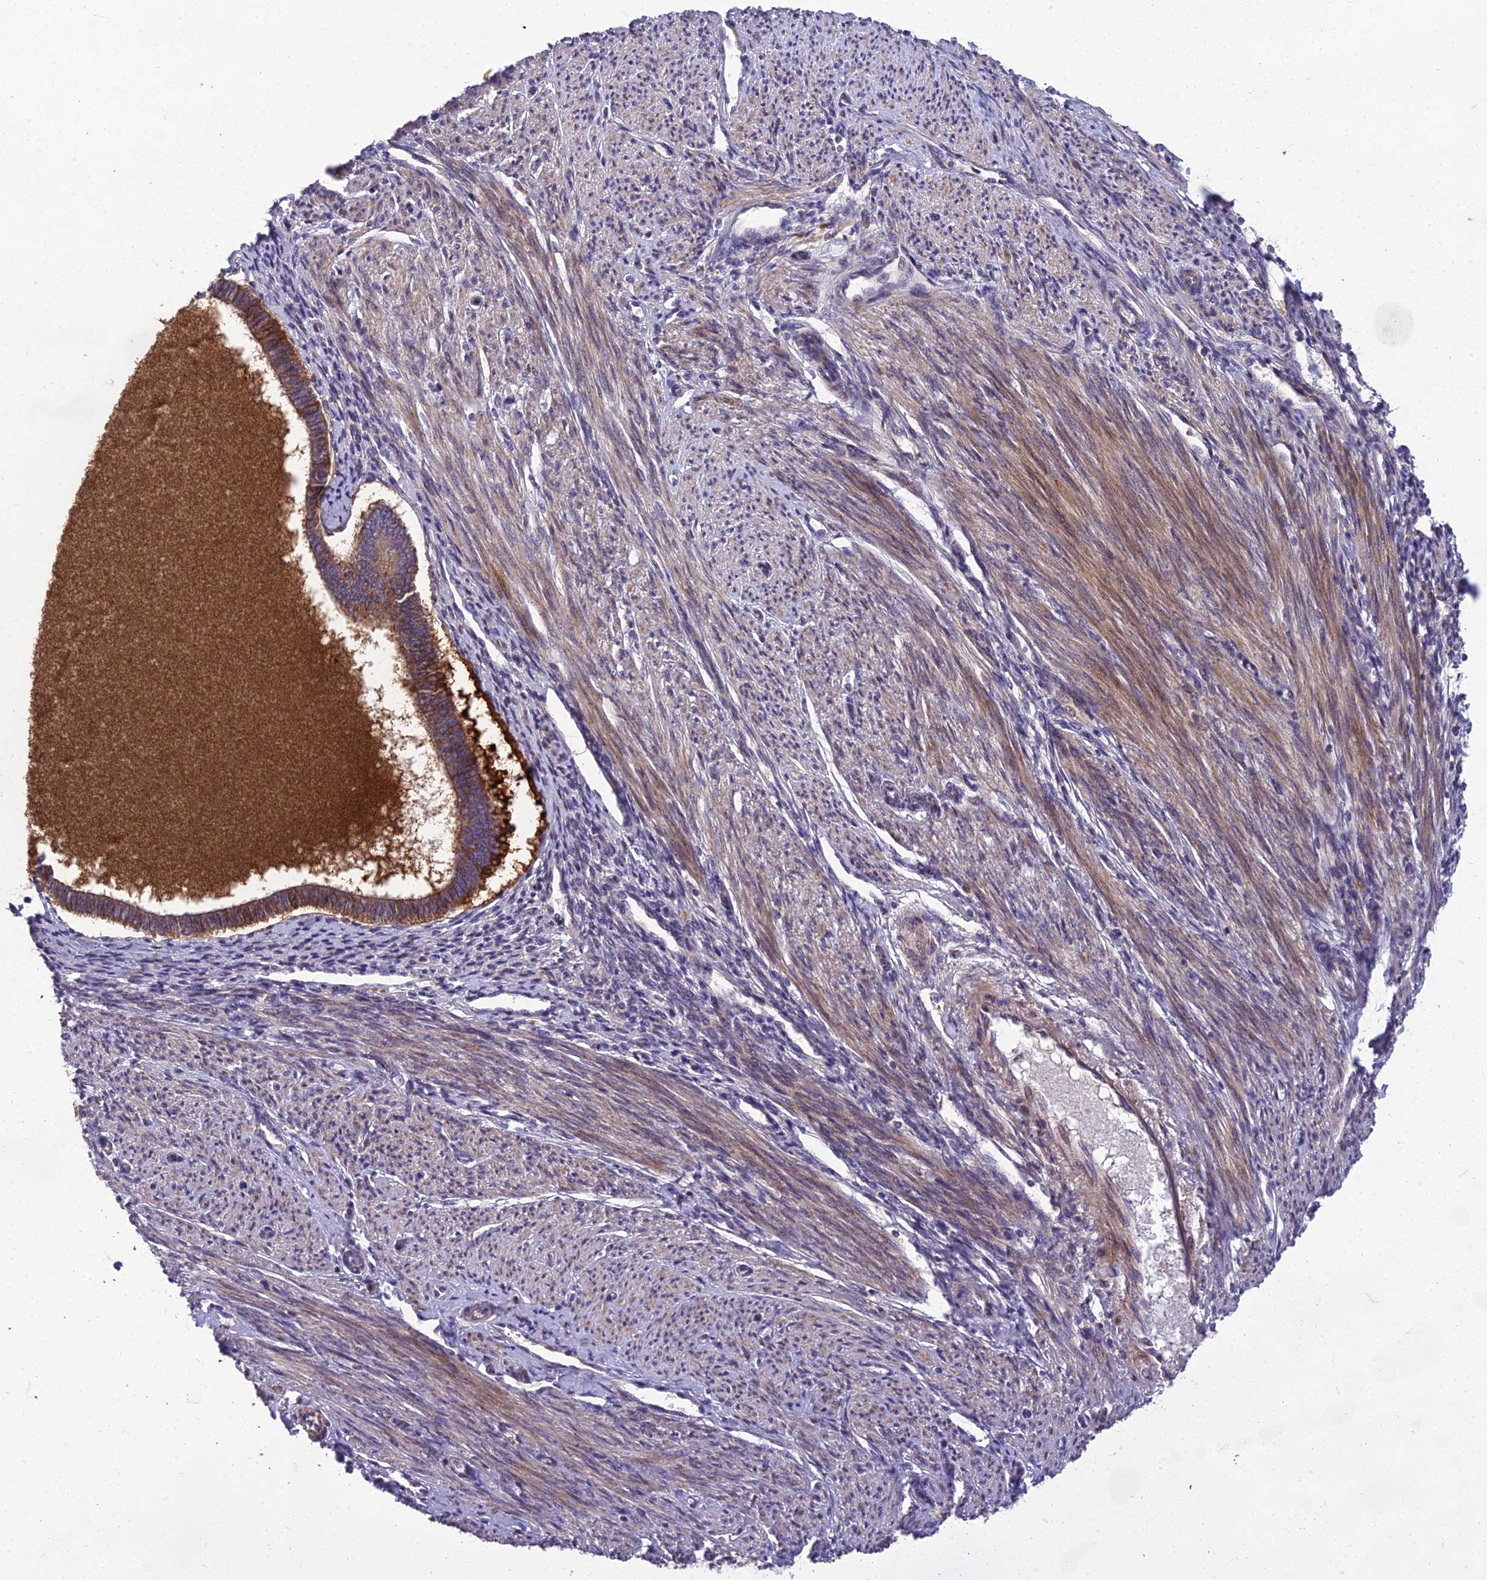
{"staining": {"intensity": "moderate", "quantity": "25%-75%", "location": "cytoplasmic/membranous"}, "tissue": "endometrial cancer", "cell_type": "Tumor cells", "image_type": "cancer", "snomed": [{"axis": "morphology", "description": "Adenocarcinoma, NOS"}, {"axis": "topography", "description": "Endometrium"}], "caption": "Protein staining of adenocarcinoma (endometrial) tissue reveals moderate cytoplasmic/membranous positivity in about 25%-75% of tumor cells.", "gene": "ADIPOR2", "patient": {"sex": "female", "age": 58}}